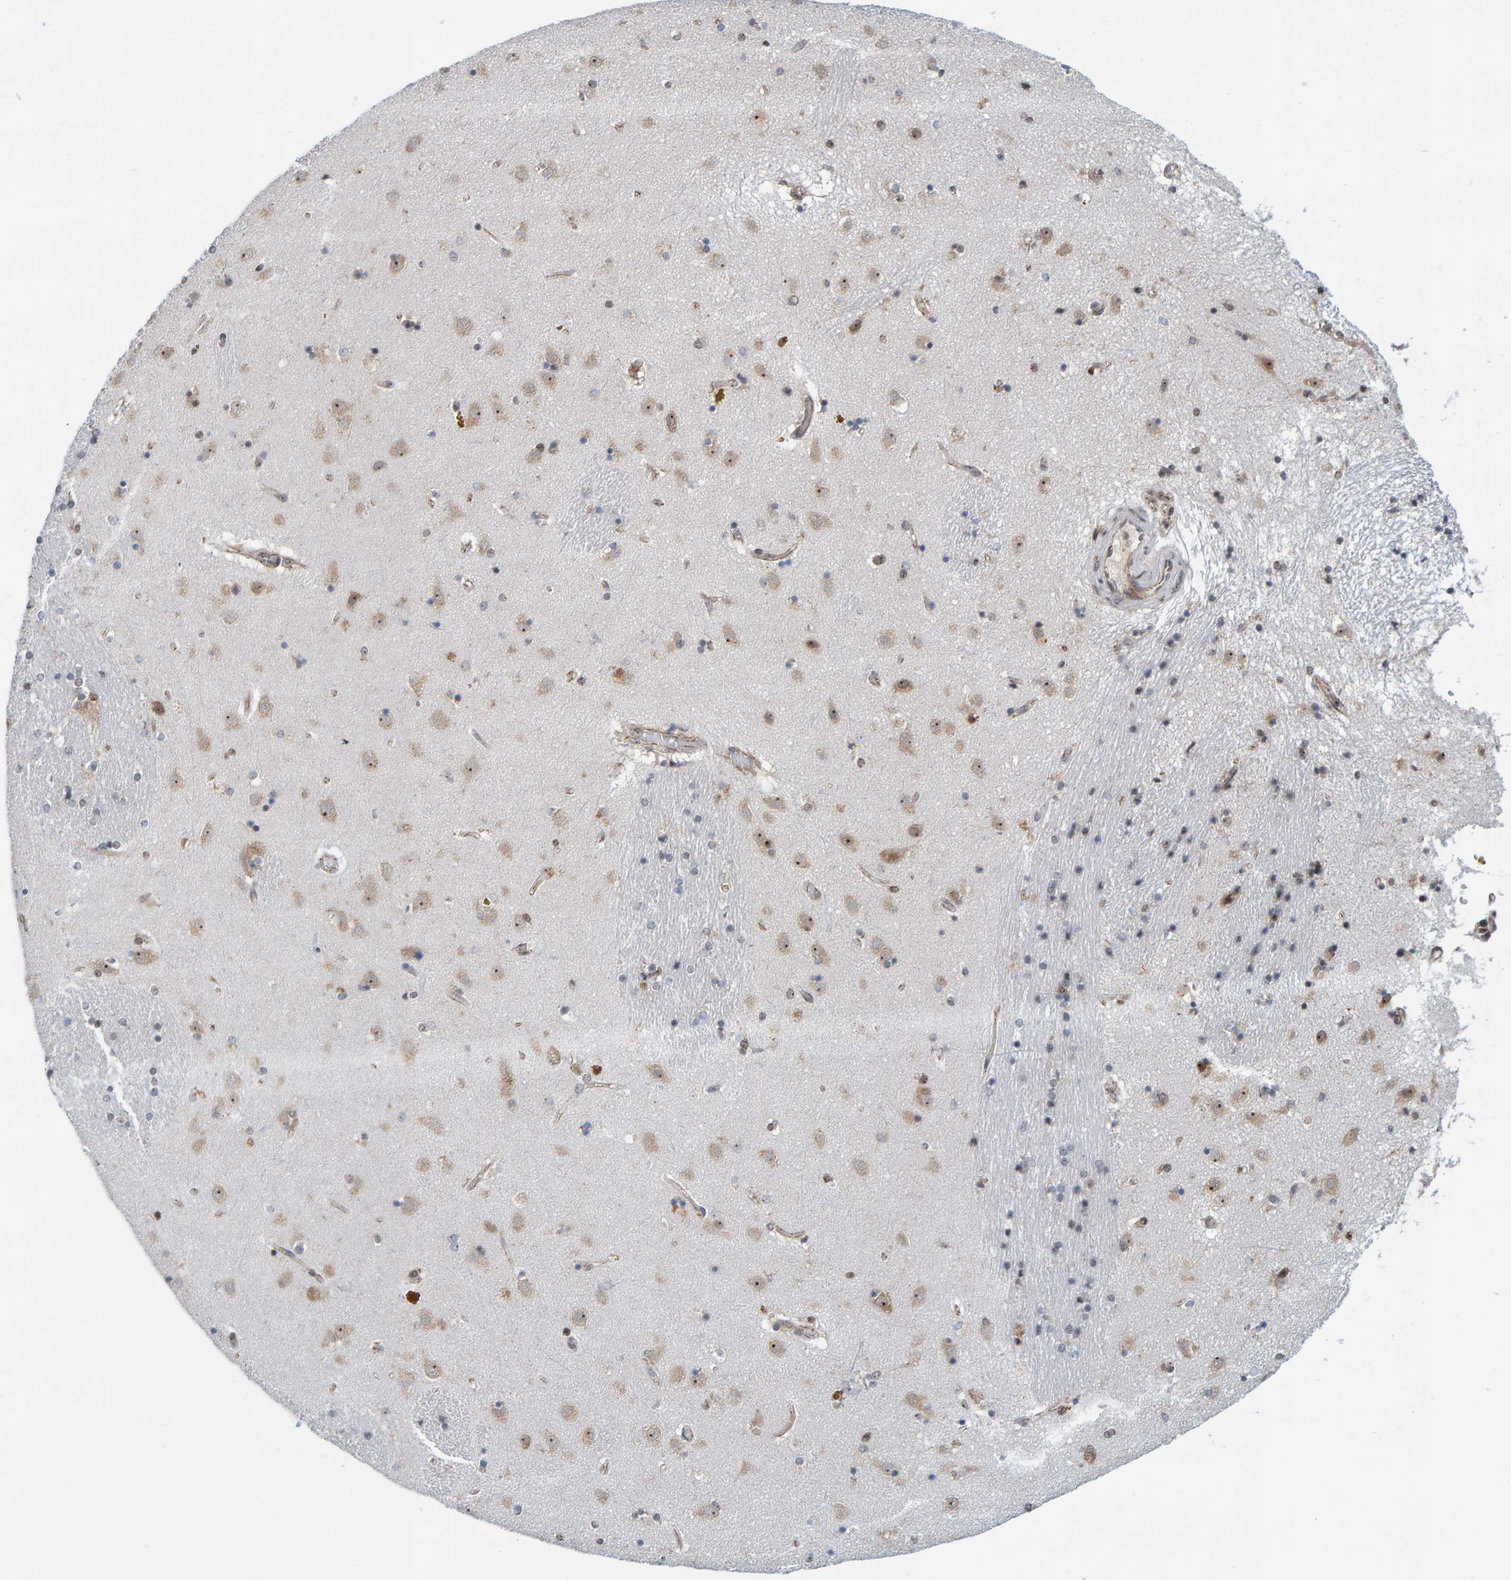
{"staining": {"intensity": "weak", "quantity": "<25%", "location": "cytoplasmic/membranous,nuclear"}, "tissue": "caudate", "cell_type": "Glial cells", "image_type": "normal", "snomed": [{"axis": "morphology", "description": "Normal tissue, NOS"}, {"axis": "topography", "description": "Lateral ventricle wall"}], "caption": "Glial cells are negative for protein expression in benign human caudate. (IHC, brightfield microscopy, high magnification).", "gene": "POLR1E", "patient": {"sex": "male", "age": 70}}